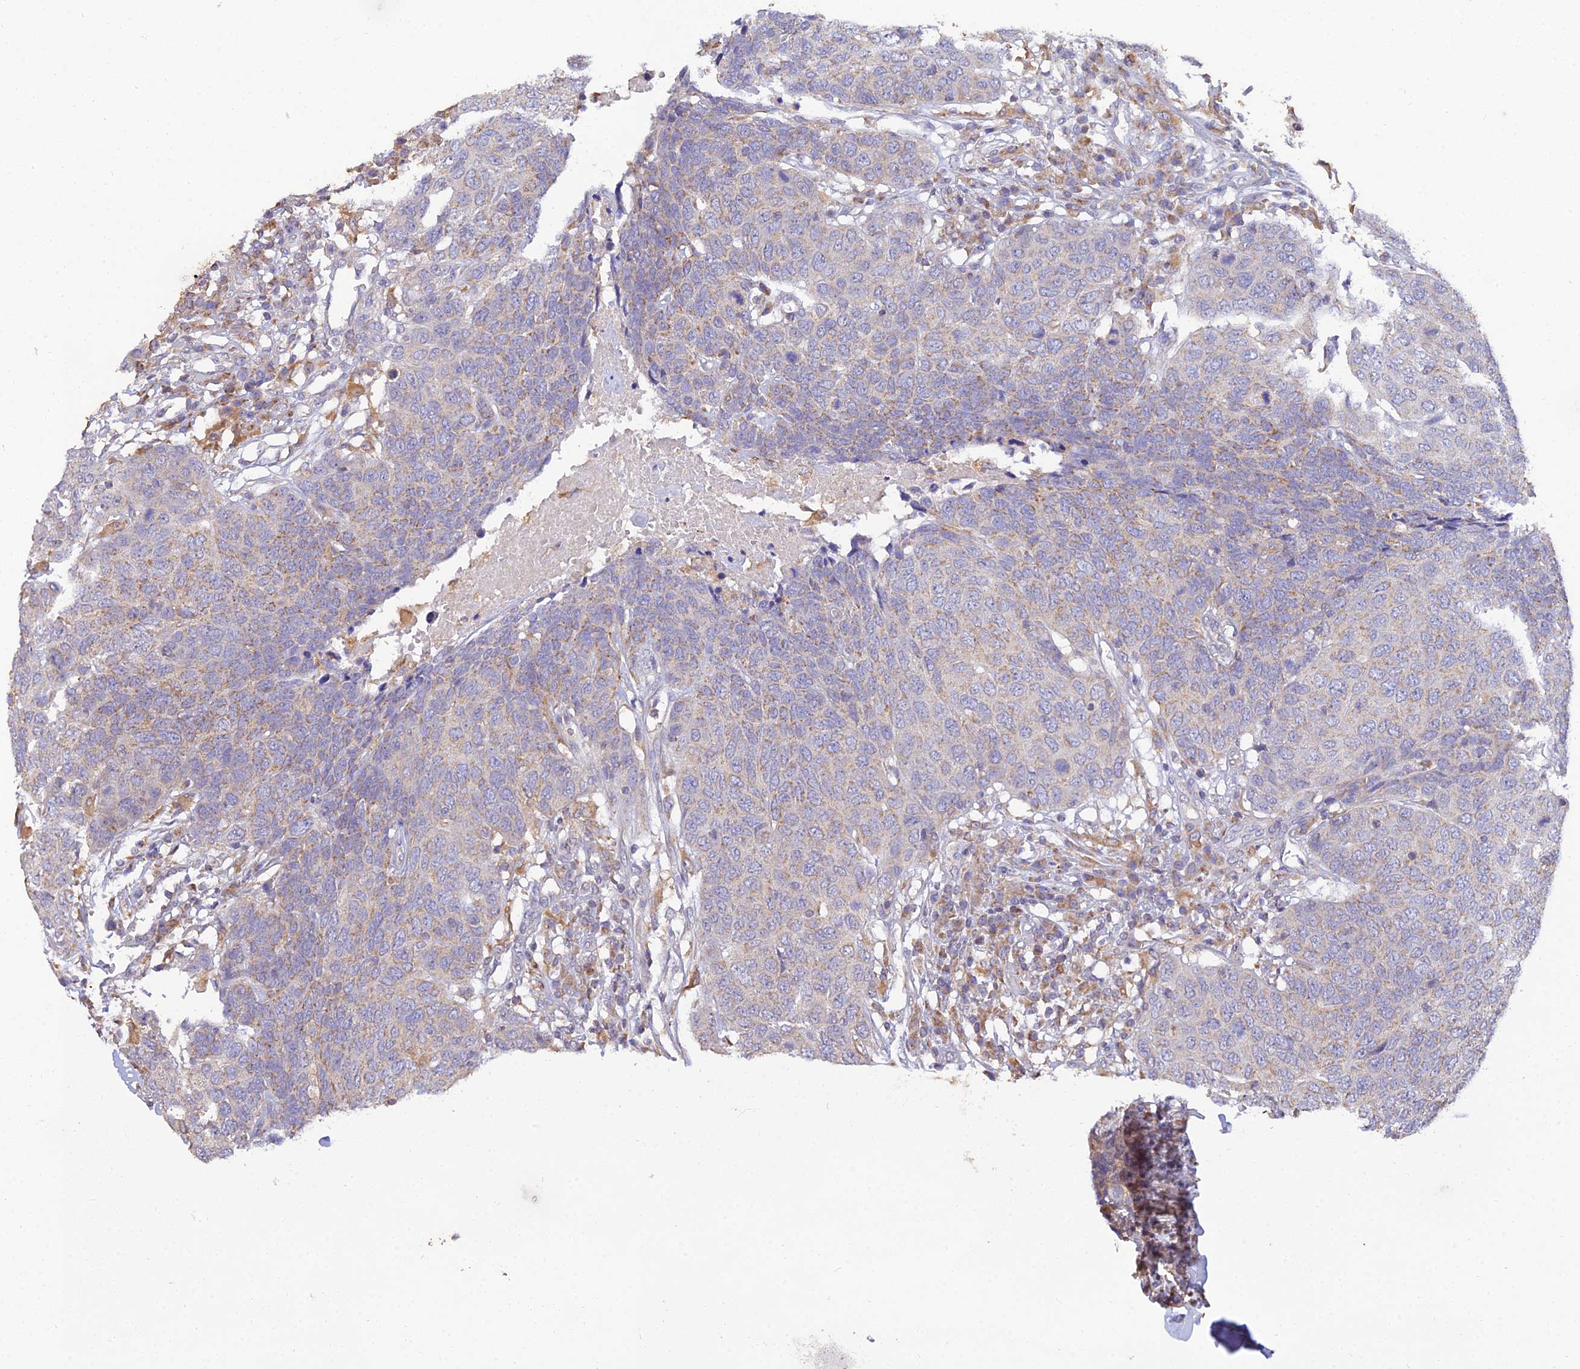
{"staining": {"intensity": "moderate", "quantity": "<25%", "location": "cytoplasmic/membranous"}, "tissue": "head and neck cancer", "cell_type": "Tumor cells", "image_type": "cancer", "snomed": [{"axis": "morphology", "description": "Squamous cell carcinoma, NOS"}, {"axis": "topography", "description": "Head-Neck"}], "caption": "IHC micrograph of neoplastic tissue: human head and neck cancer (squamous cell carcinoma) stained using IHC reveals low levels of moderate protein expression localized specifically in the cytoplasmic/membranous of tumor cells, appearing as a cytoplasmic/membranous brown color.", "gene": "ARL8B", "patient": {"sex": "male", "age": 66}}